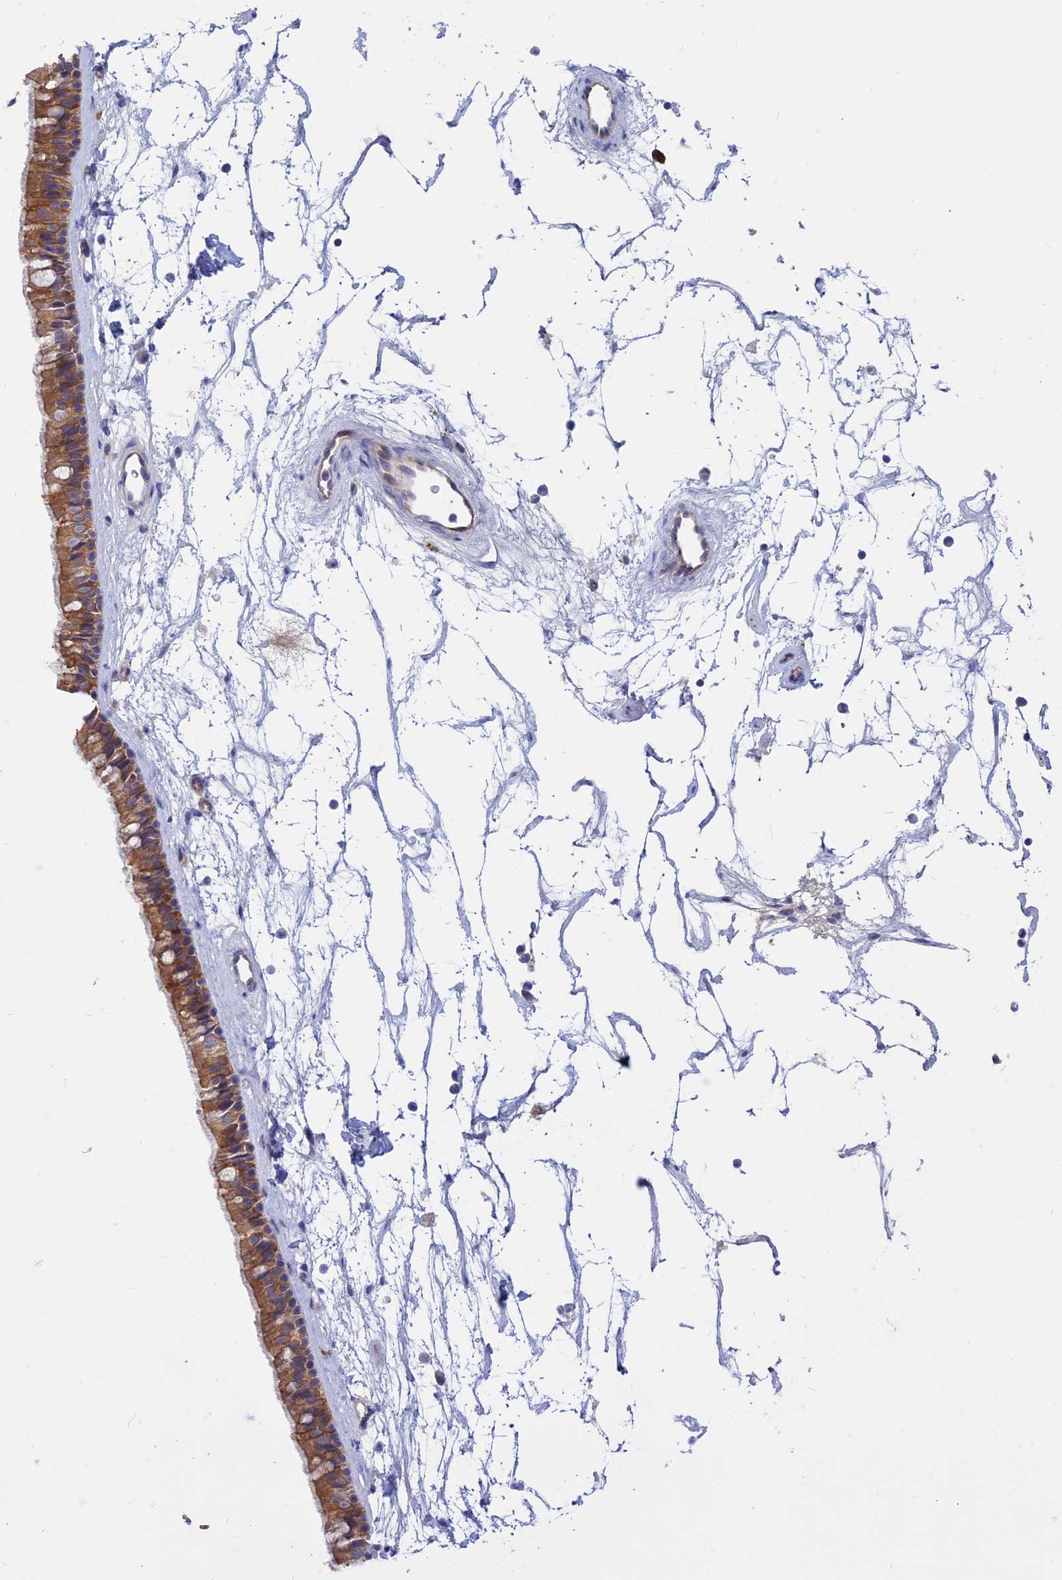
{"staining": {"intensity": "moderate", "quantity": ">75%", "location": "cytoplasmic/membranous"}, "tissue": "nasopharynx", "cell_type": "Respiratory epithelial cells", "image_type": "normal", "snomed": [{"axis": "morphology", "description": "Normal tissue, NOS"}, {"axis": "topography", "description": "Nasopharynx"}], "caption": "Moderate cytoplasmic/membranous expression for a protein is identified in about >75% of respiratory epithelial cells of benign nasopharynx using IHC.", "gene": "GK5", "patient": {"sex": "male", "age": 64}}